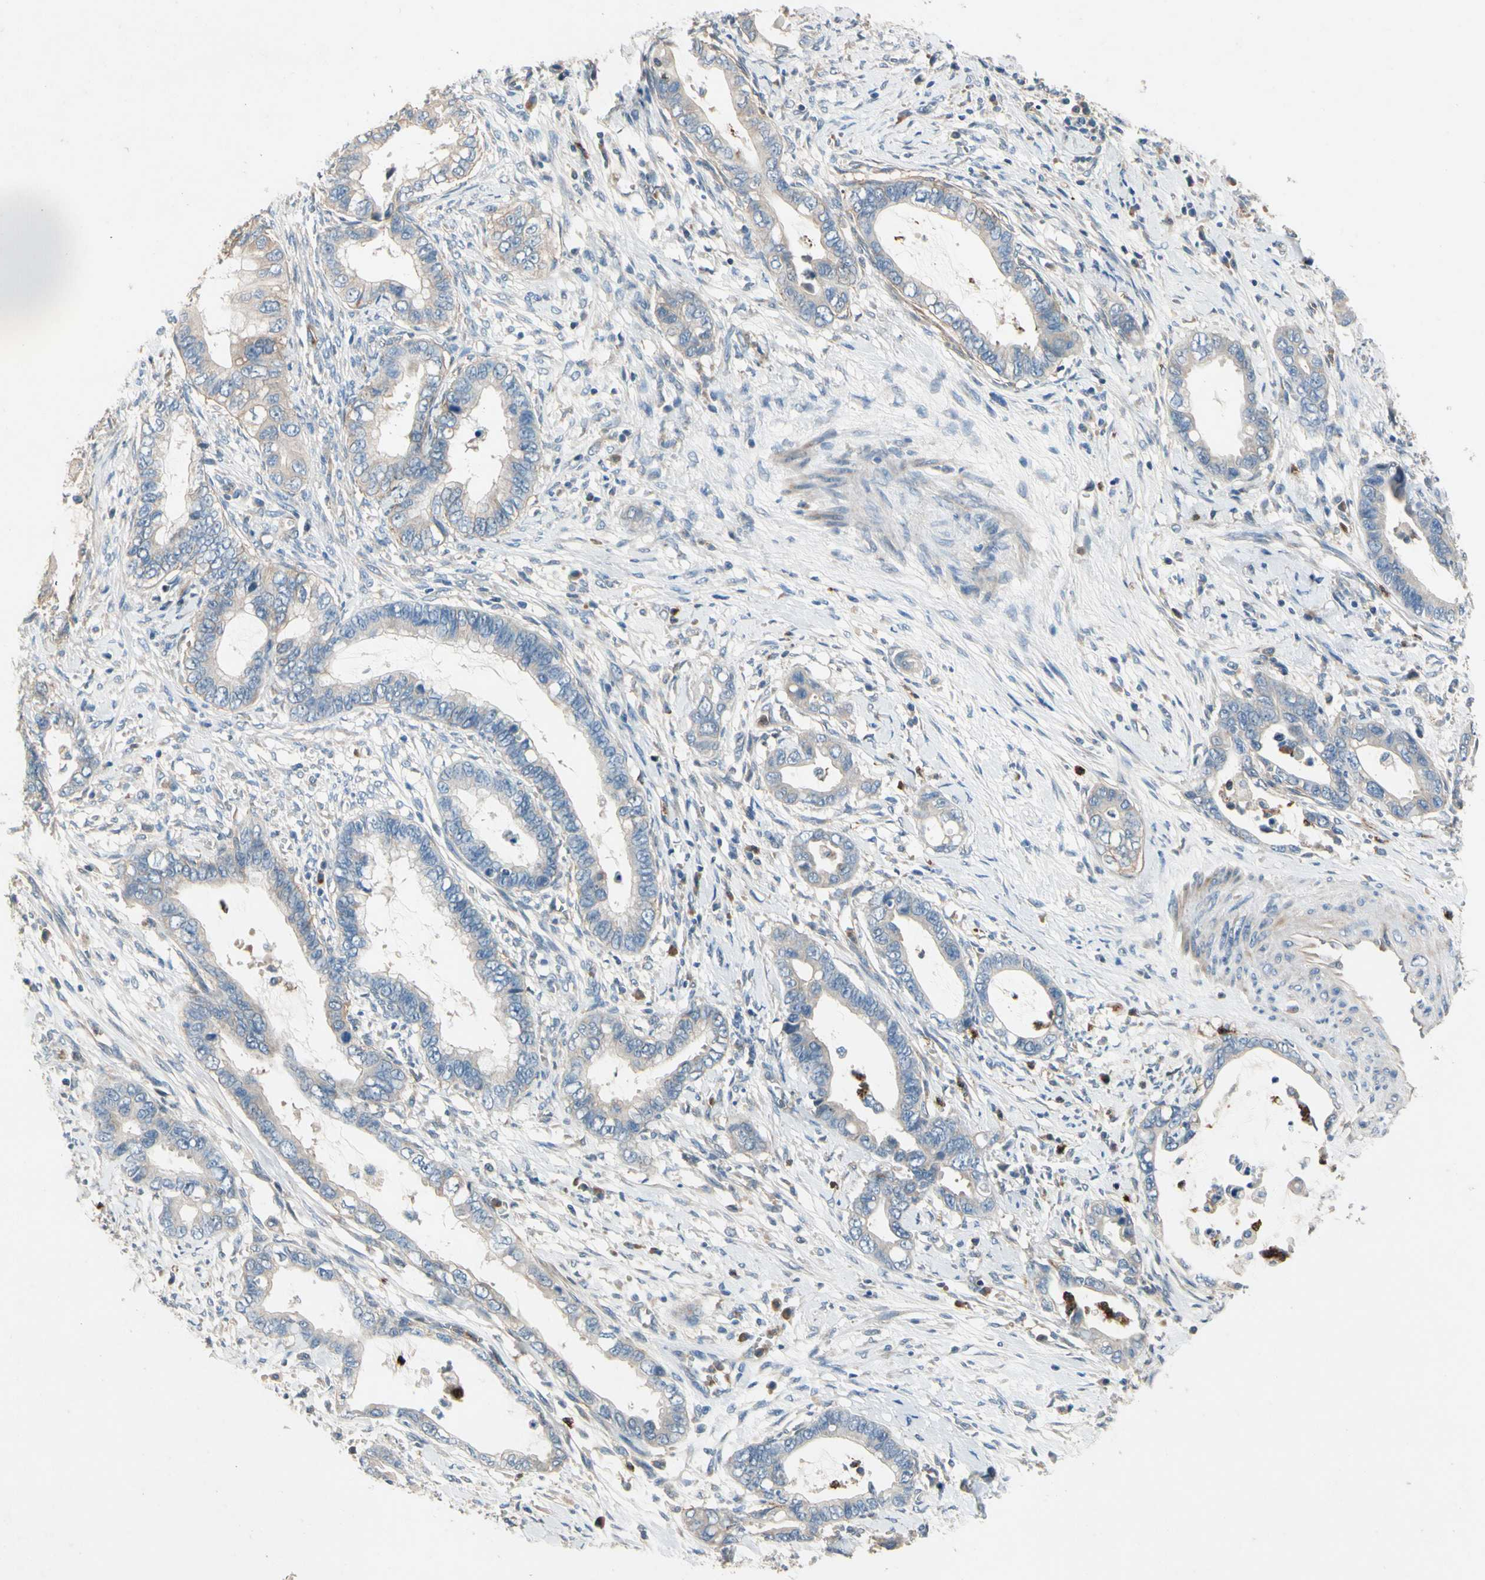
{"staining": {"intensity": "negative", "quantity": "none", "location": "none"}, "tissue": "cervical cancer", "cell_type": "Tumor cells", "image_type": "cancer", "snomed": [{"axis": "morphology", "description": "Adenocarcinoma, NOS"}, {"axis": "topography", "description": "Cervix"}], "caption": "Tumor cells show no significant protein expression in cervical cancer. The staining is performed using DAB brown chromogen with nuclei counter-stained in using hematoxylin.", "gene": "SIGLEC5", "patient": {"sex": "female", "age": 44}}